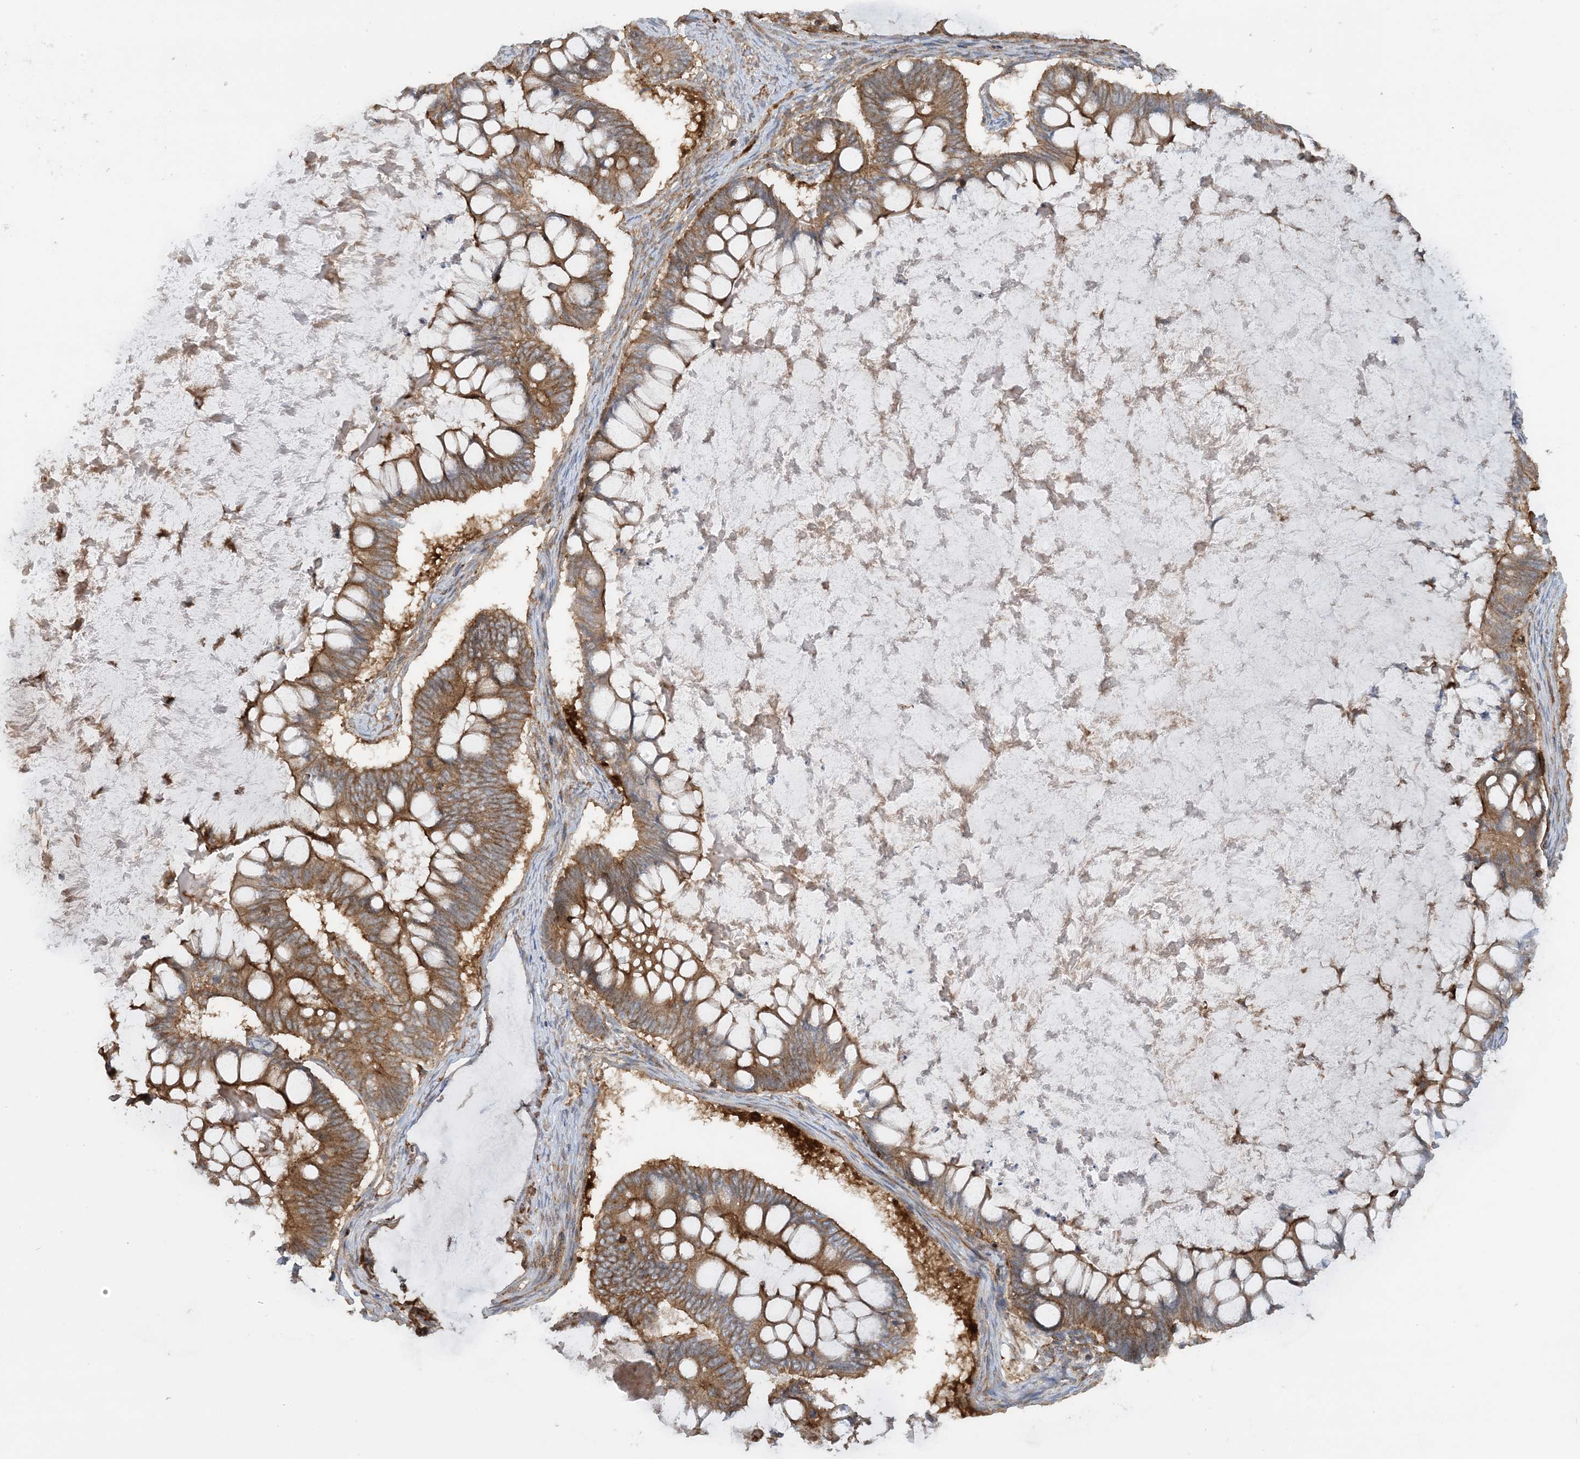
{"staining": {"intensity": "moderate", "quantity": ">75%", "location": "cytoplasmic/membranous"}, "tissue": "ovarian cancer", "cell_type": "Tumor cells", "image_type": "cancer", "snomed": [{"axis": "morphology", "description": "Cystadenocarcinoma, mucinous, NOS"}, {"axis": "topography", "description": "Ovary"}], "caption": "Immunohistochemistry image of human ovarian cancer stained for a protein (brown), which reveals medium levels of moderate cytoplasmic/membranous expression in approximately >75% of tumor cells.", "gene": "STAM2", "patient": {"sex": "female", "age": 61}}